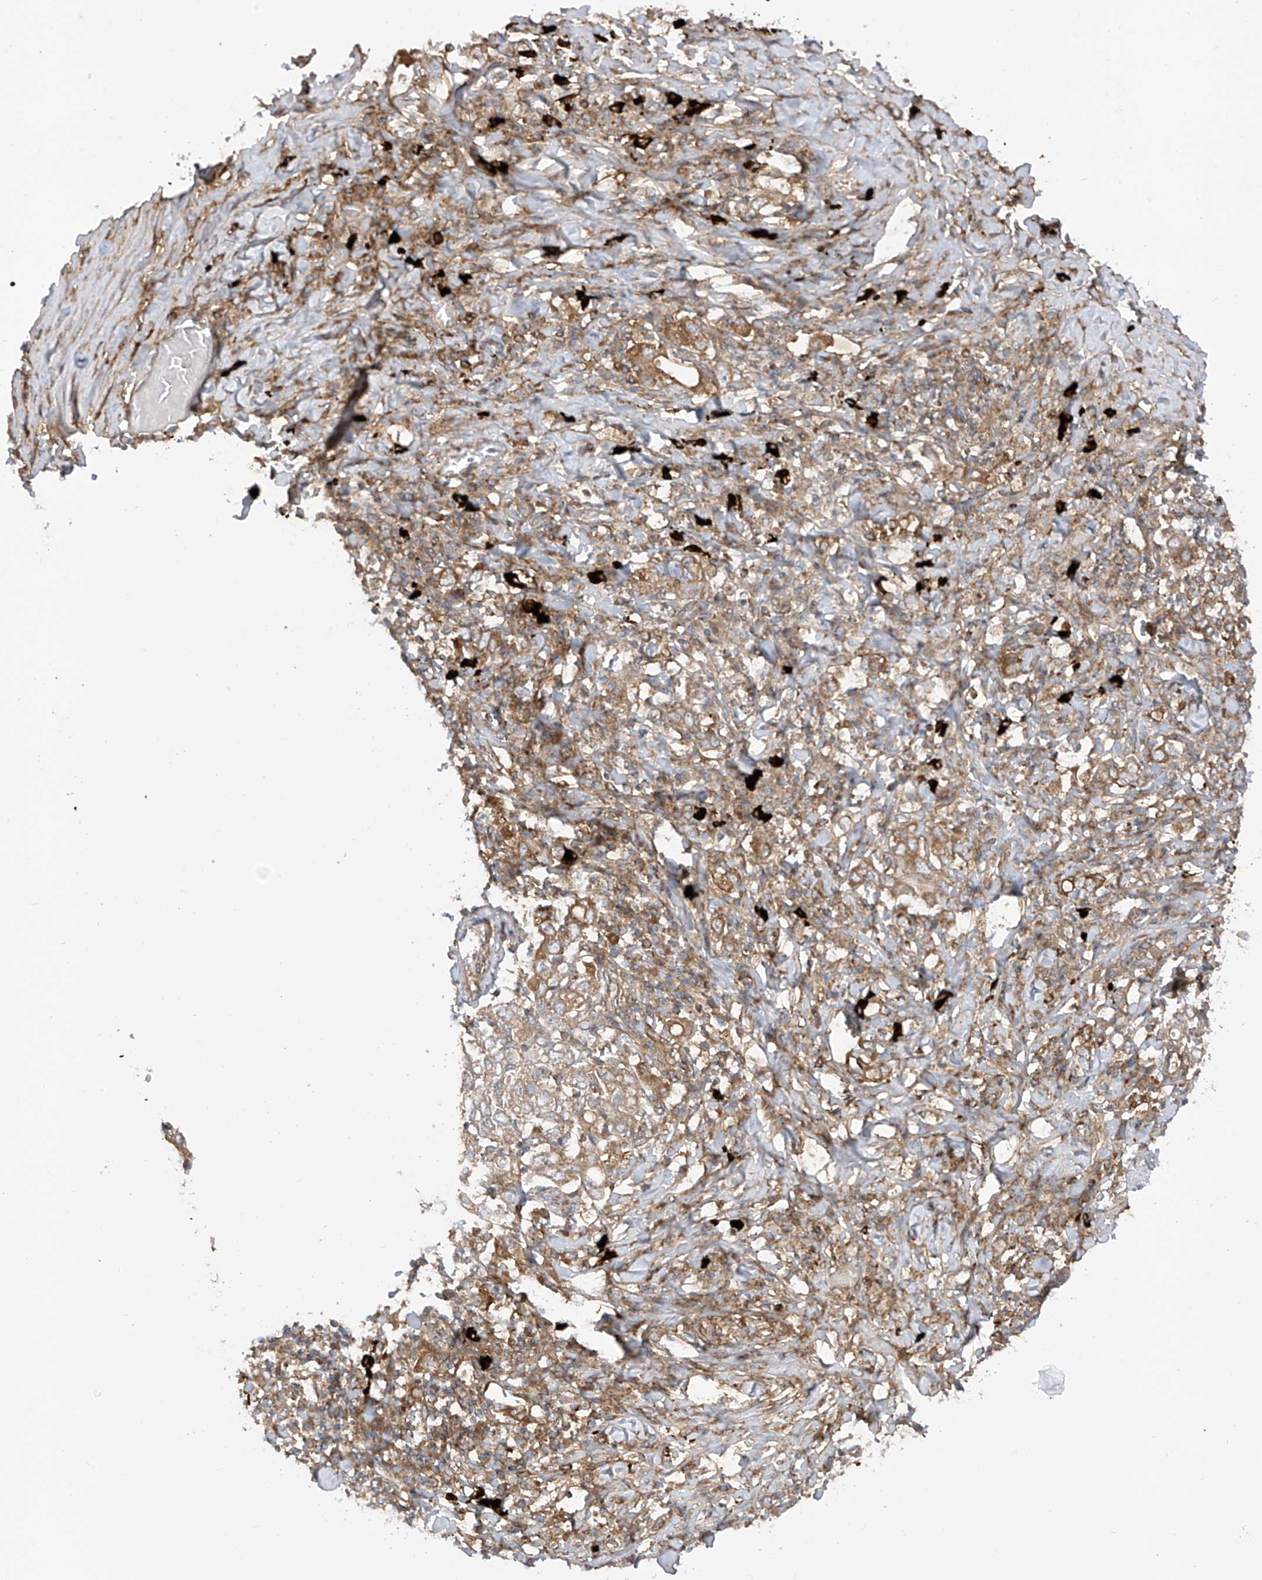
{"staining": {"intensity": "moderate", "quantity": ">75%", "location": "cytoplasmic/membranous"}, "tissue": "stomach cancer", "cell_type": "Tumor cells", "image_type": "cancer", "snomed": [{"axis": "morphology", "description": "Adenocarcinoma, NOS"}, {"axis": "topography", "description": "Stomach, upper"}], "caption": "This histopathology image demonstrates stomach adenocarcinoma stained with immunohistochemistry to label a protein in brown. The cytoplasmic/membranous of tumor cells show moderate positivity for the protein. Nuclei are counter-stained blue.", "gene": "REPS1", "patient": {"sex": "male", "age": 62}}